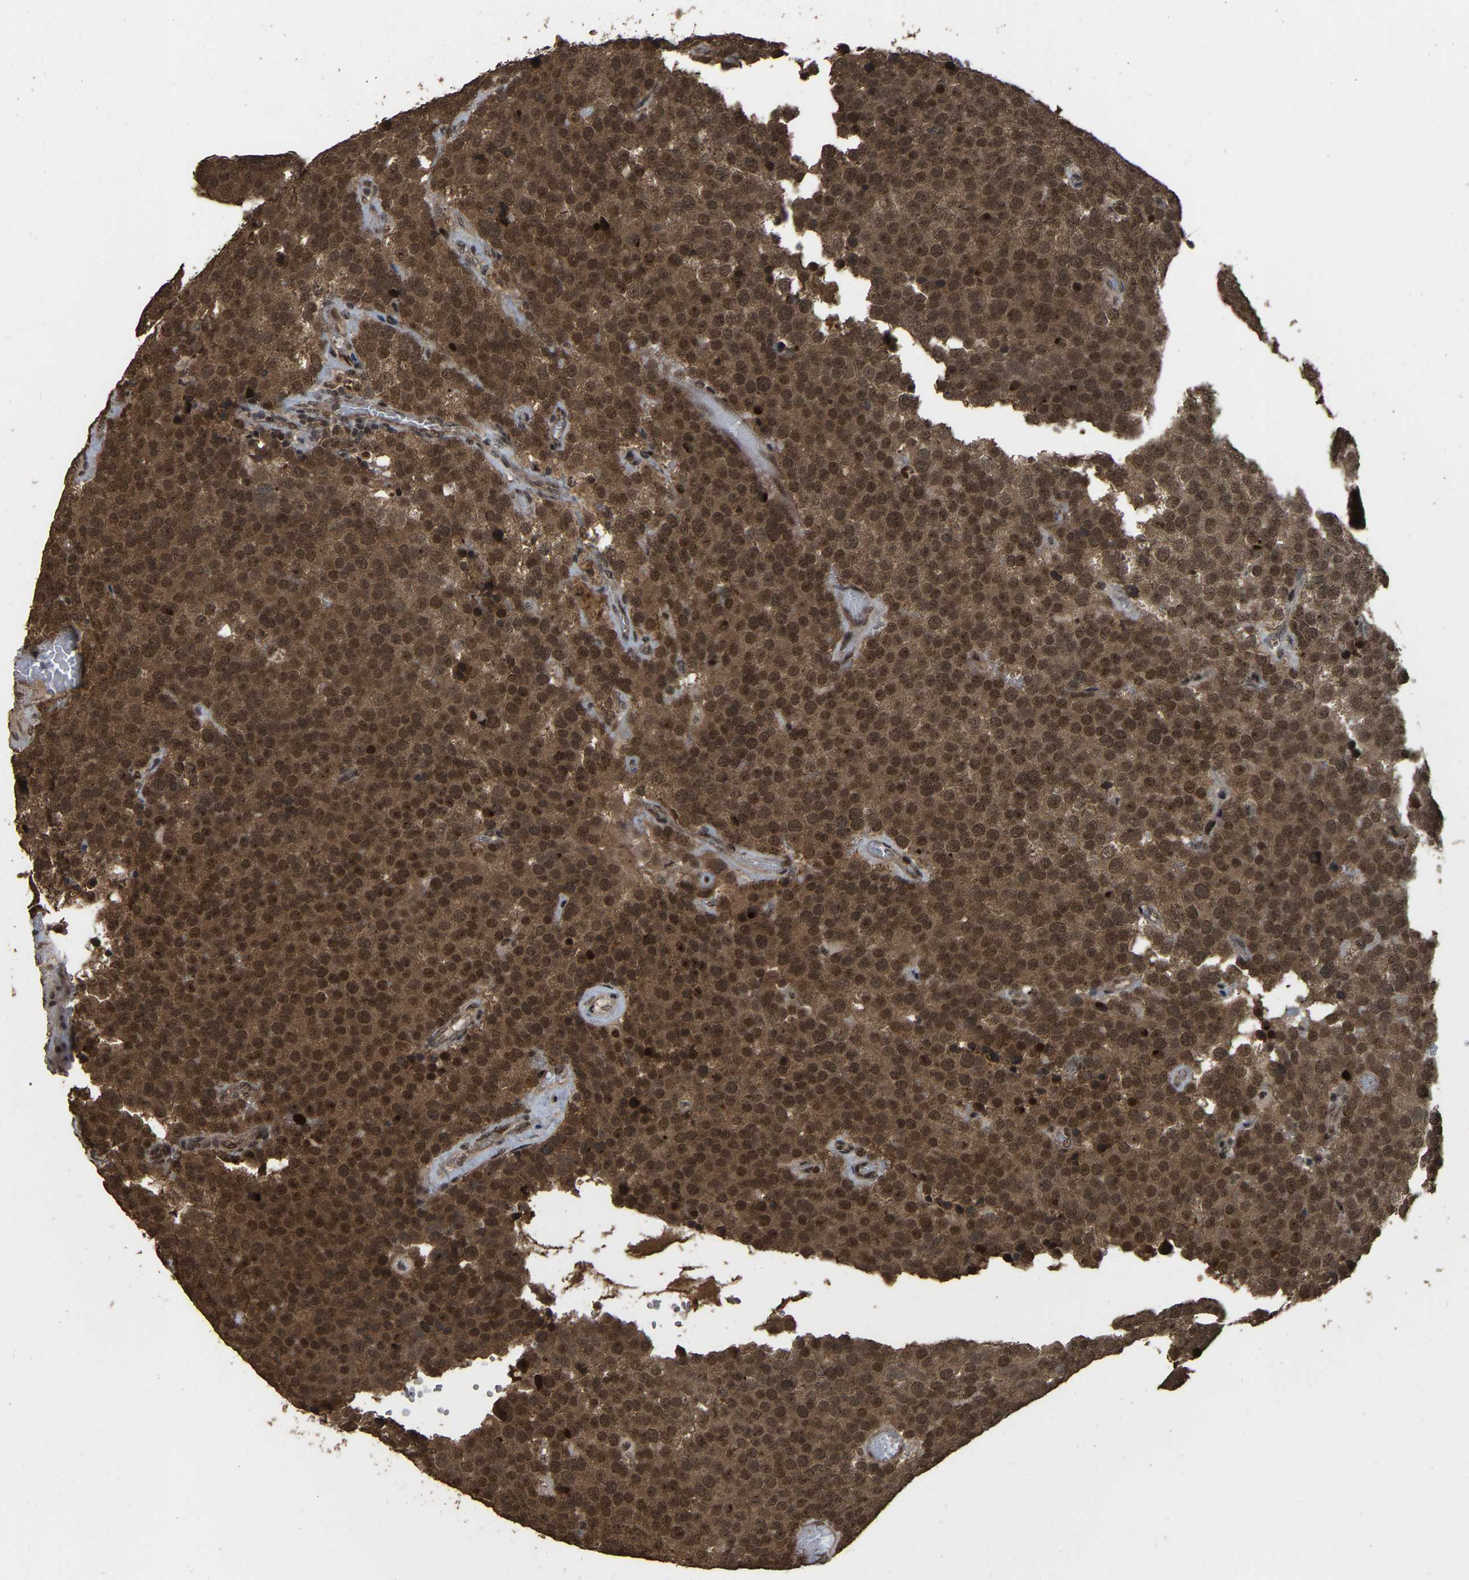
{"staining": {"intensity": "strong", "quantity": ">75%", "location": "cytoplasmic/membranous,nuclear"}, "tissue": "testis cancer", "cell_type": "Tumor cells", "image_type": "cancer", "snomed": [{"axis": "morphology", "description": "Normal tissue, NOS"}, {"axis": "morphology", "description": "Seminoma, NOS"}, {"axis": "topography", "description": "Testis"}], "caption": "This is an image of IHC staining of seminoma (testis), which shows strong staining in the cytoplasmic/membranous and nuclear of tumor cells.", "gene": "ARHGAP23", "patient": {"sex": "male", "age": 71}}